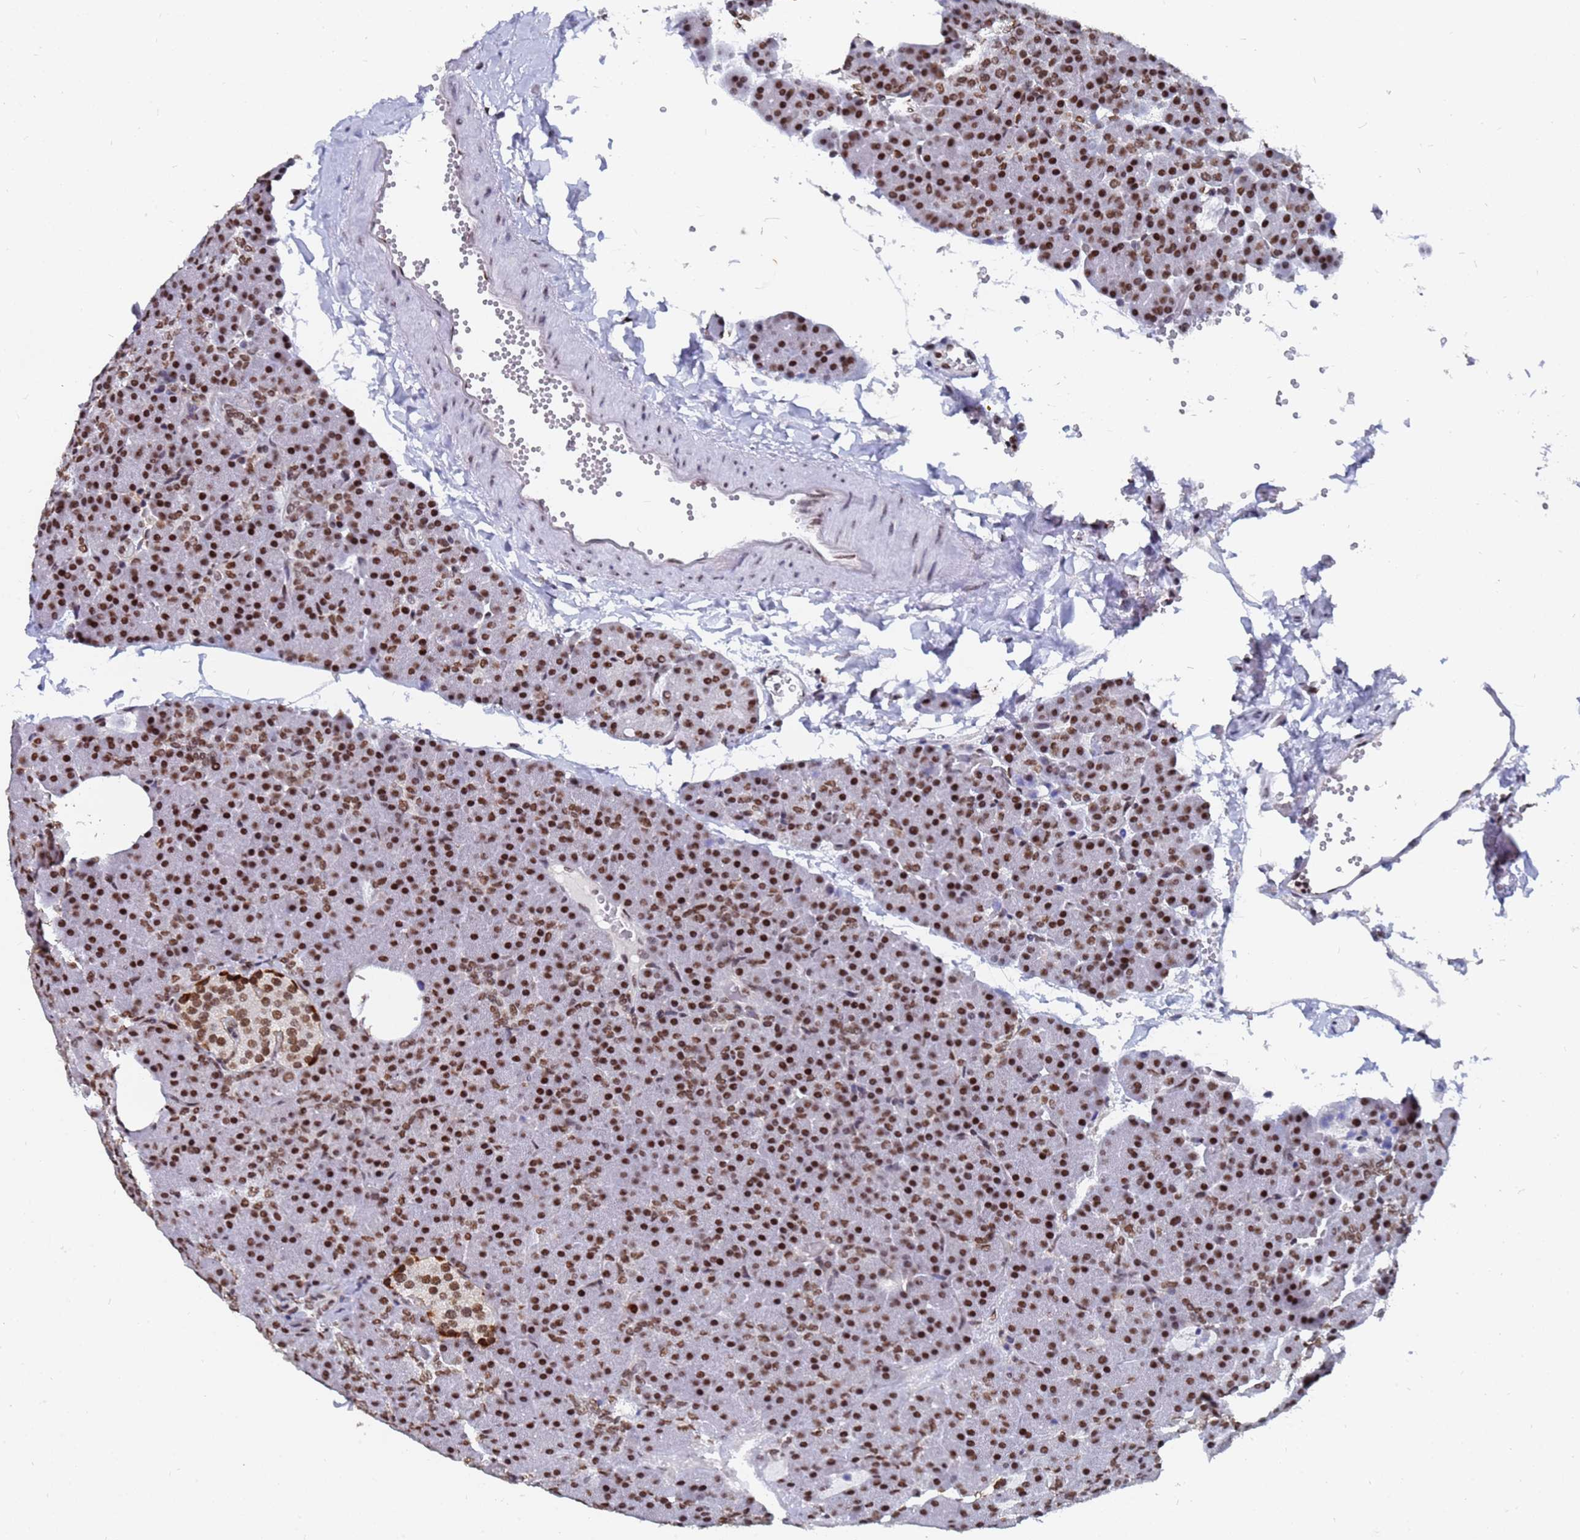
{"staining": {"intensity": "strong", "quantity": ">75%", "location": "nuclear"}, "tissue": "pancreas", "cell_type": "Exocrine glandular cells", "image_type": "normal", "snomed": [{"axis": "morphology", "description": "Normal tissue, NOS"}, {"axis": "morphology", "description": "Carcinoid, malignant, NOS"}, {"axis": "topography", "description": "Pancreas"}], "caption": "Protein staining by IHC displays strong nuclear expression in approximately >75% of exocrine glandular cells in benign pancreas. Ihc stains the protein of interest in brown and the nuclei are stained blue.", "gene": "RAVER2", "patient": {"sex": "female", "age": 35}}